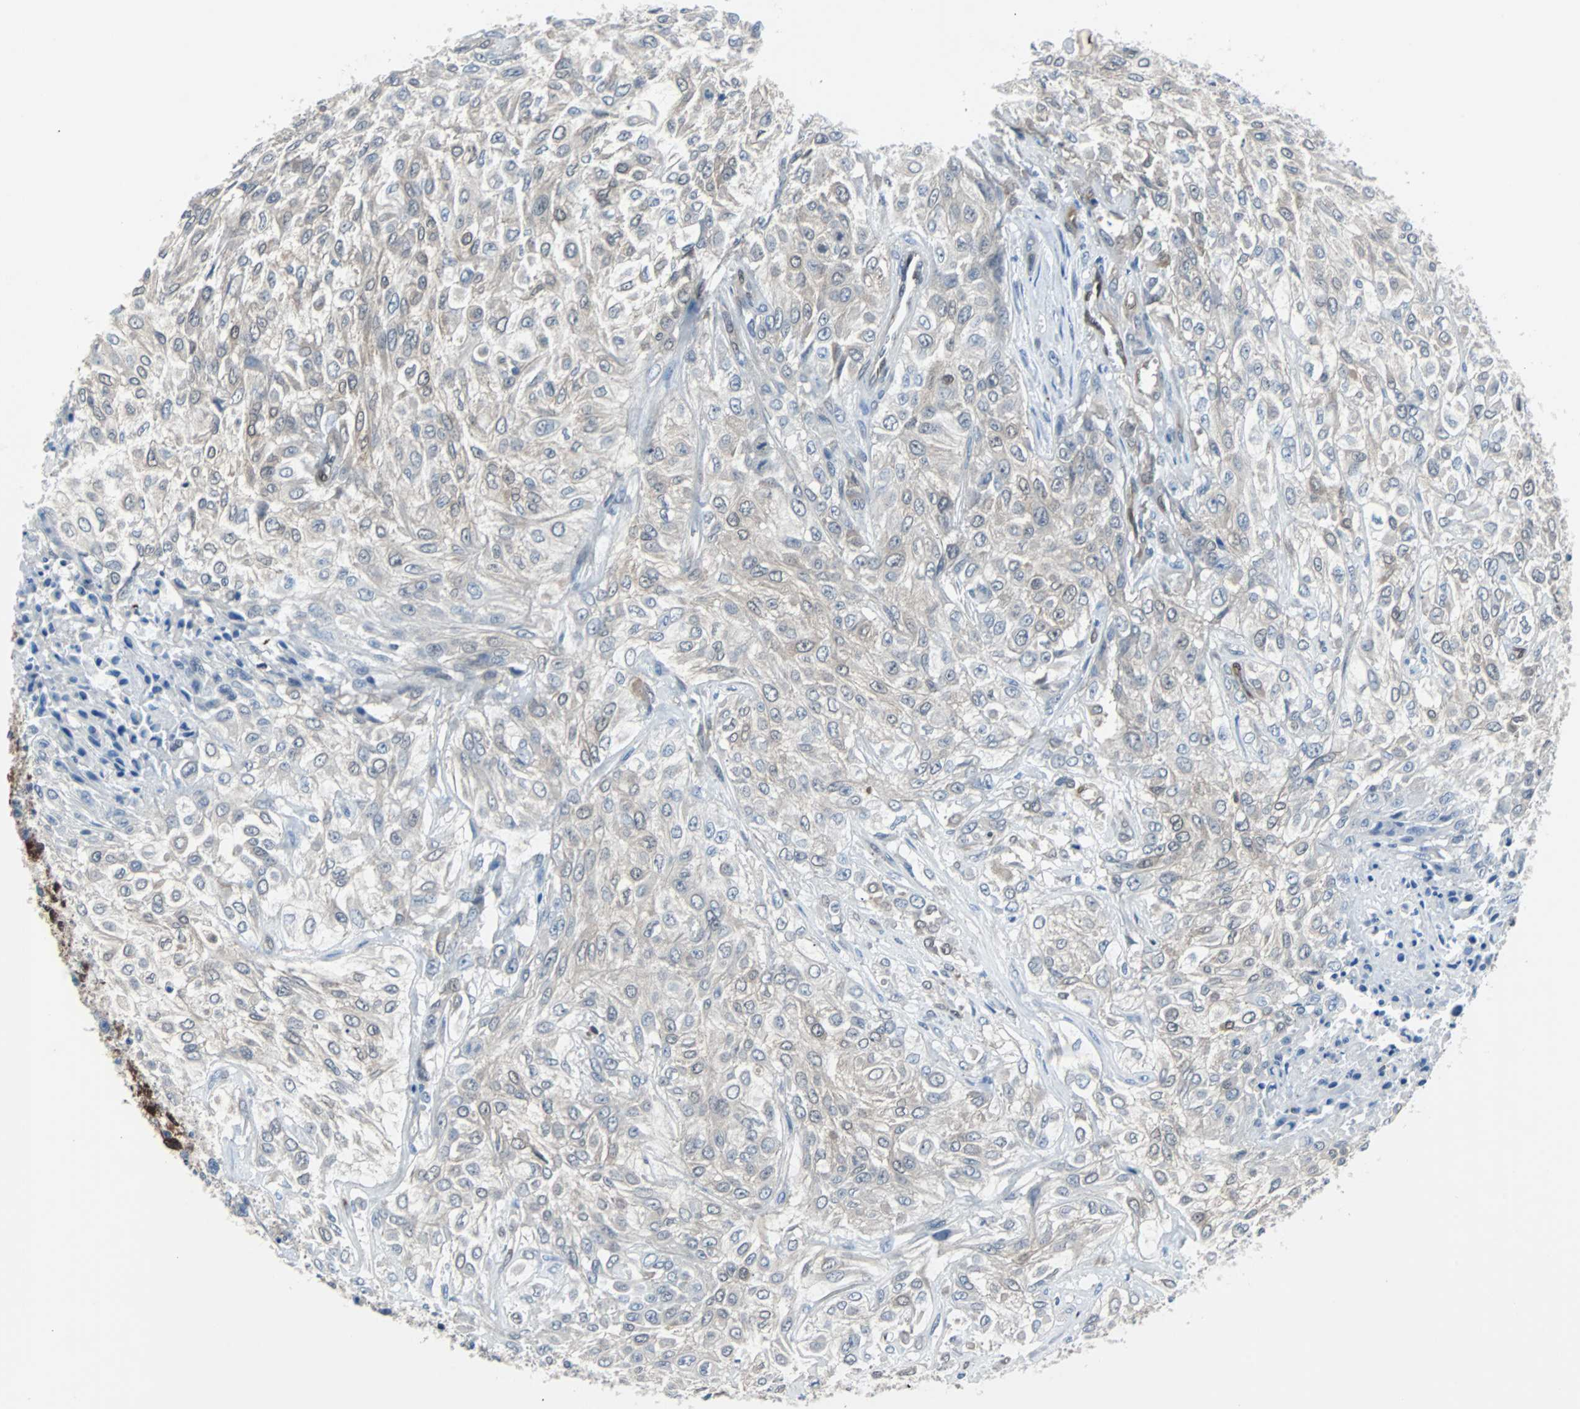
{"staining": {"intensity": "weak", "quantity": "<25%", "location": "nuclear"}, "tissue": "urothelial cancer", "cell_type": "Tumor cells", "image_type": "cancer", "snomed": [{"axis": "morphology", "description": "Urothelial carcinoma, High grade"}, {"axis": "topography", "description": "Urinary bladder"}], "caption": "Immunohistochemistry of human high-grade urothelial carcinoma exhibits no expression in tumor cells. (DAB immunohistochemistry with hematoxylin counter stain).", "gene": "MAP2K6", "patient": {"sex": "male", "age": 57}}